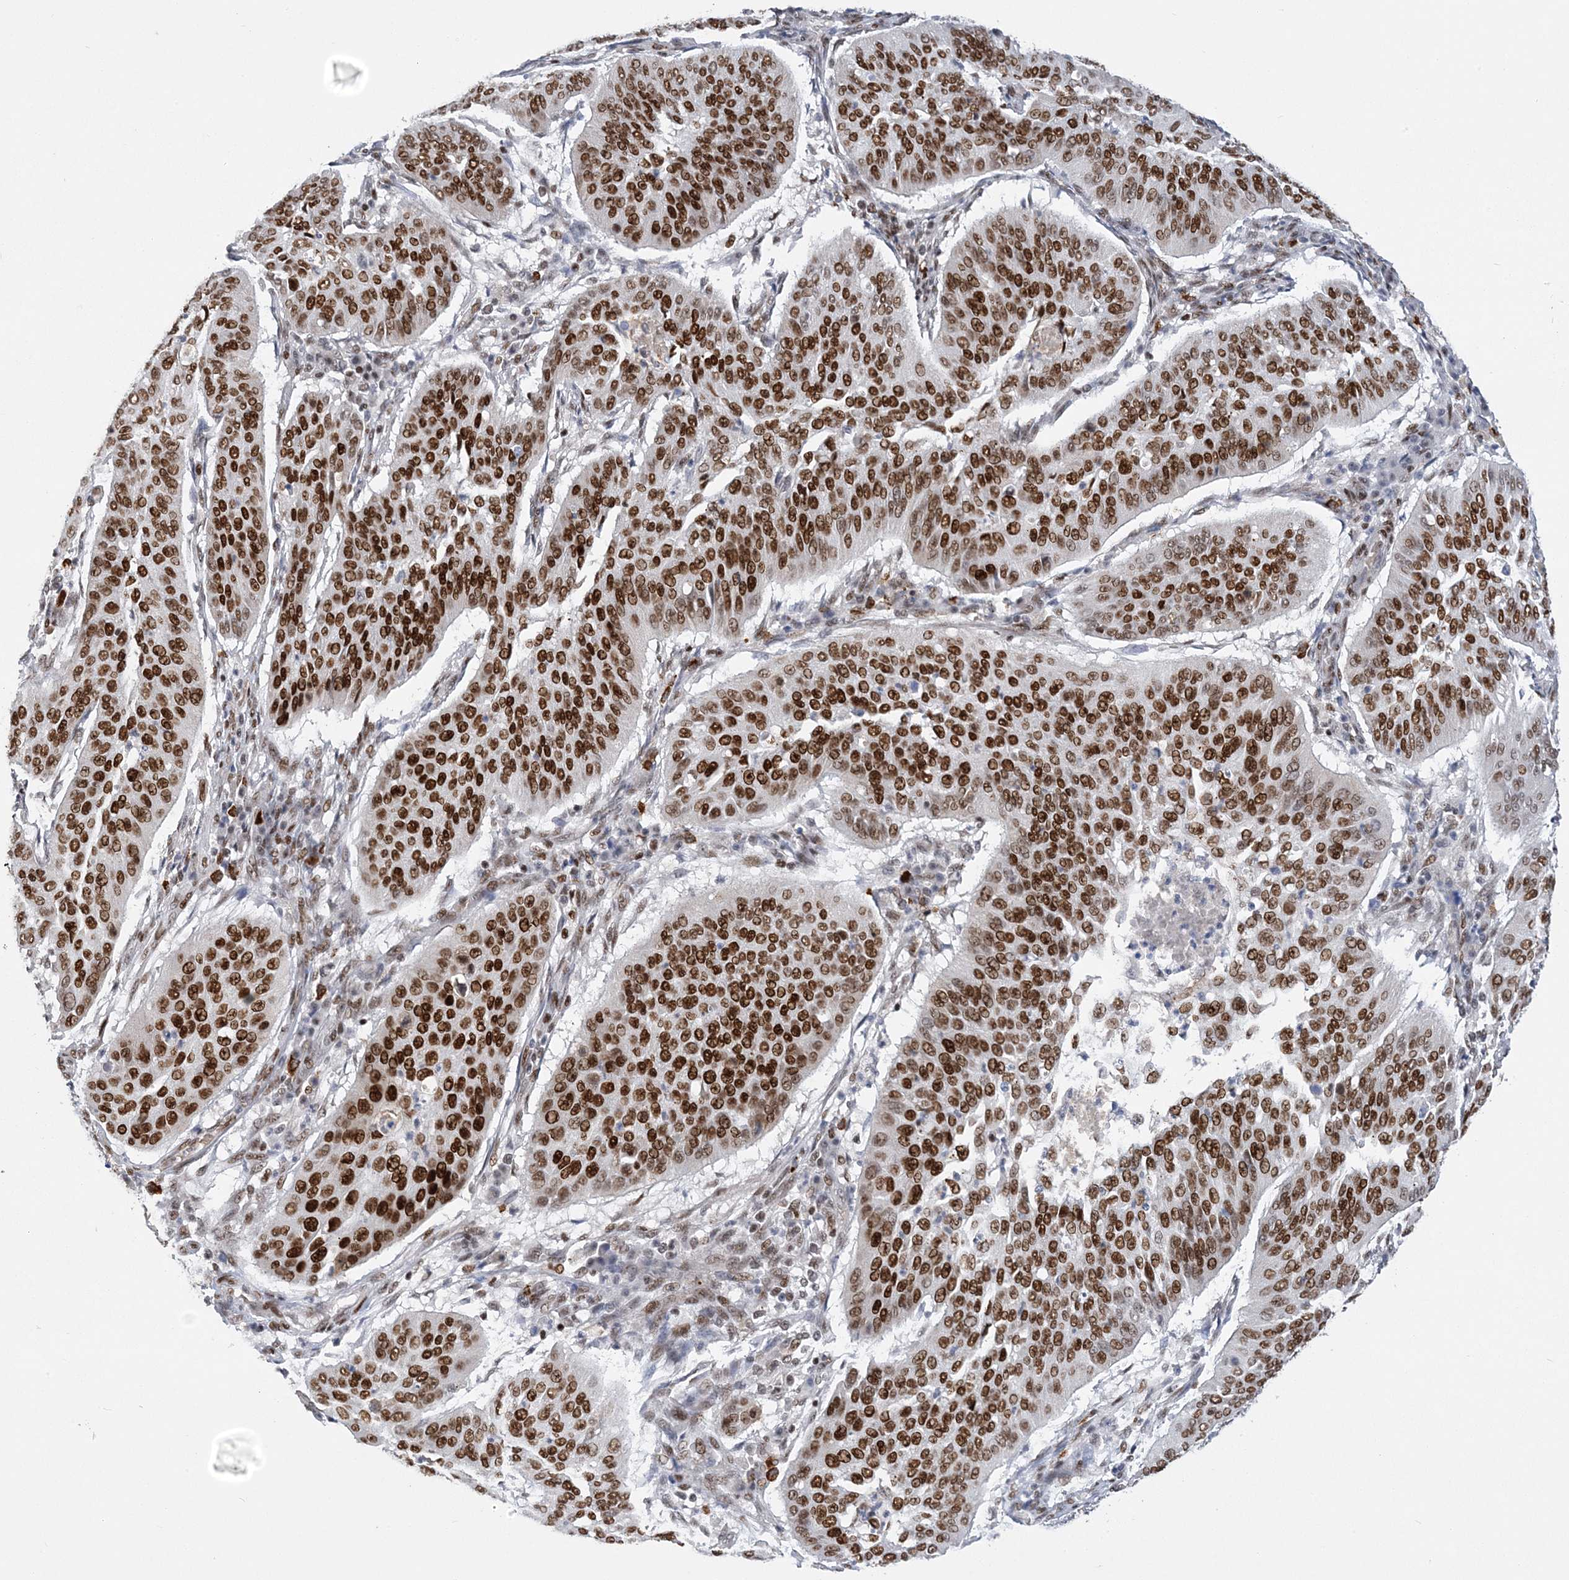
{"staining": {"intensity": "strong", "quantity": ">75%", "location": "nuclear"}, "tissue": "cervical cancer", "cell_type": "Tumor cells", "image_type": "cancer", "snomed": [{"axis": "morphology", "description": "Normal tissue, NOS"}, {"axis": "morphology", "description": "Squamous cell carcinoma, NOS"}, {"axis": "topography", "description": "Cervix"}], "caption": "Protein positivity by immunohistochemistry (IHC) reveals strong nuclear staining in about >75% of tumor cells in cervical cancer. (brown staining indicates protein expression, while blue staining denotes nuclei).", "gene": "ZBTB7A", "patient": {"sex": "female", "age": 39}}